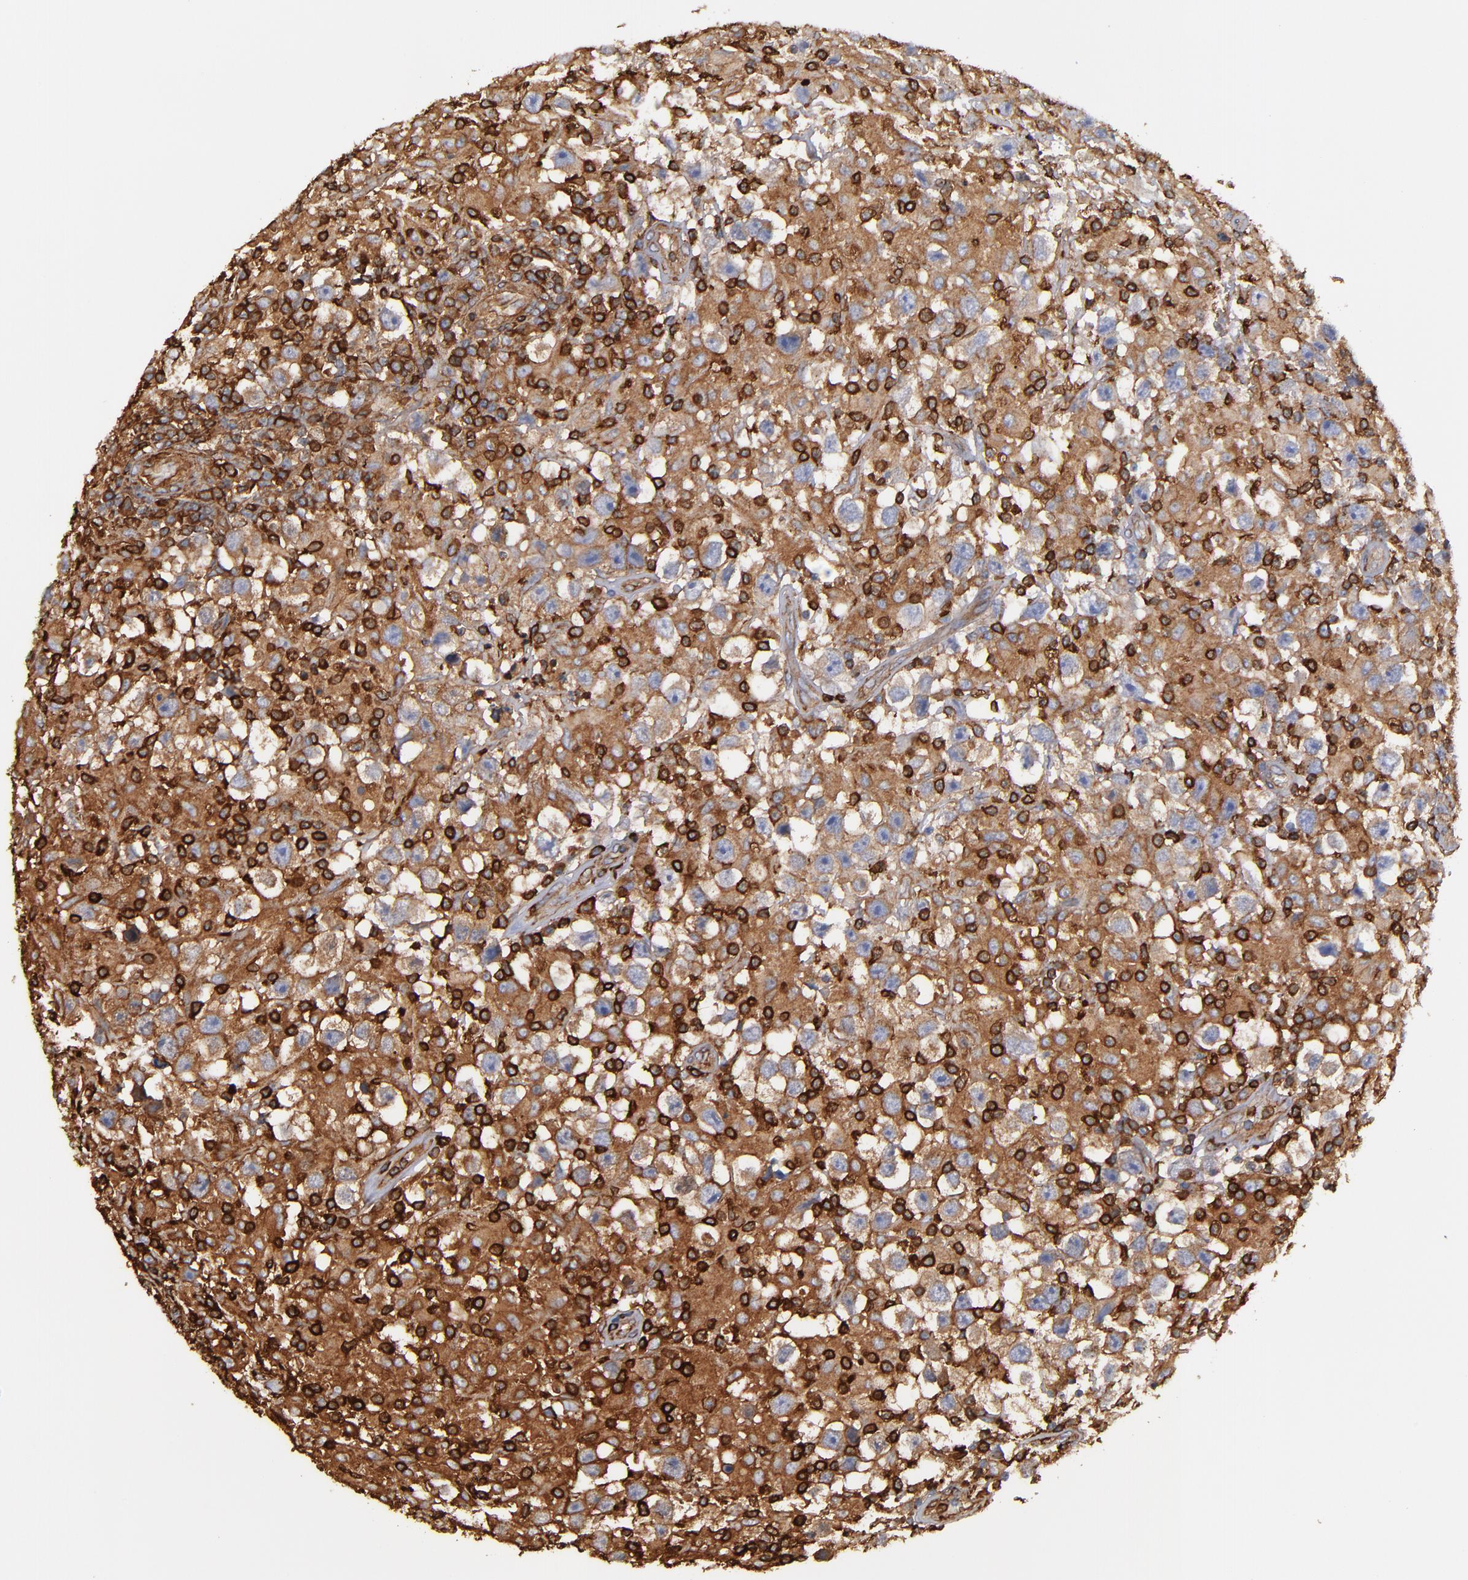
{"staining": {"intensity": "moderate", "quantity": ">75%", "location": "cytoplasmic/membranous"}, "tissue": "testis cancer", "cell_type": "Tumor cells", "image_type": "cancer", "snomed": [{"axis": "morphology", "description": "Seminoma, NOS"}, {"axis": "topography", "description": "Testis"}], "caption": "Seminoma (testis) stained with DAB immunohistochemistry exhibits medium levels of moderate cytoplasmic/membranous expression in about >75% of tumor cells.", "gene": "ACTN4", "patient": {"sex": "male", "age": 34}}